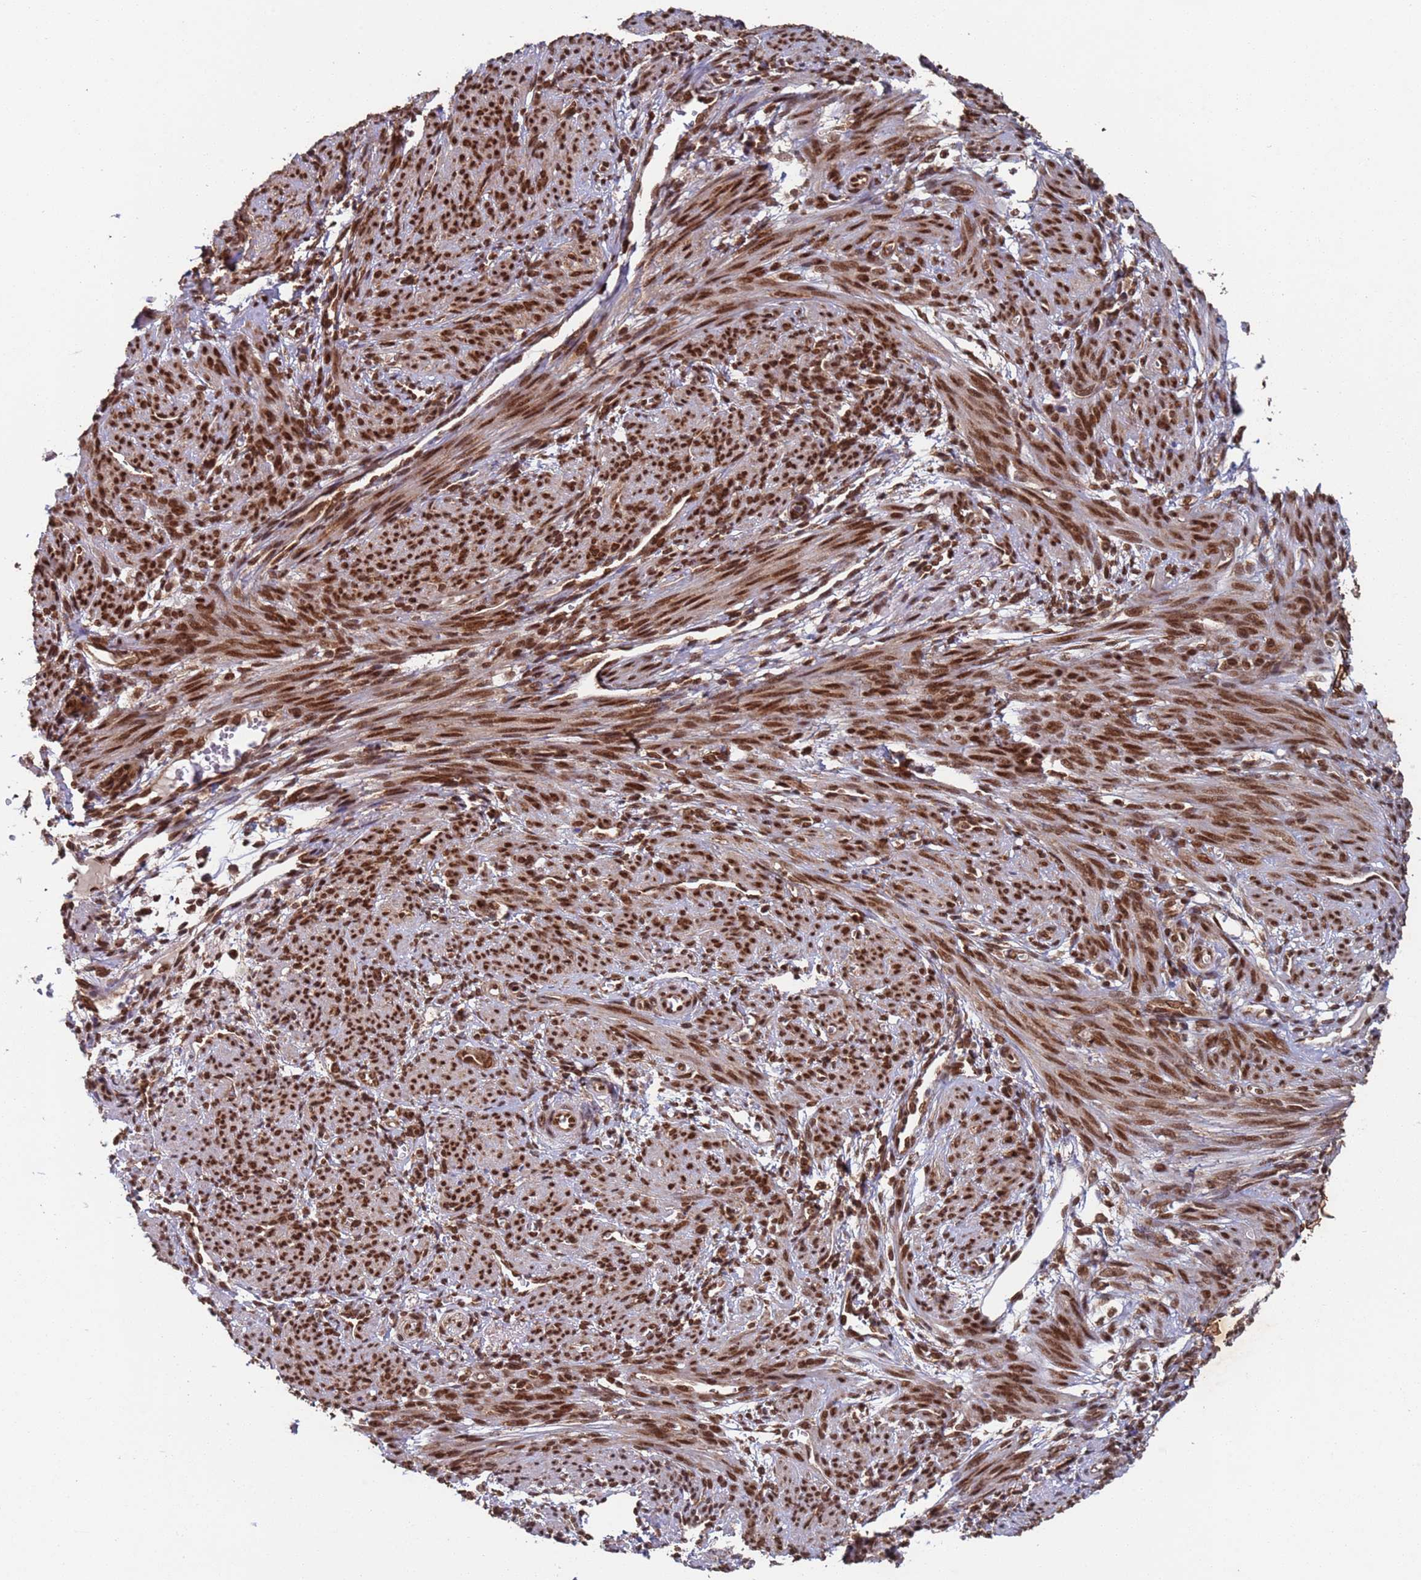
{"staining": {"intensity": "strong", "quantity": "25%-75%", "location": "nuclear"}, "tissue": "smooth muscle", "cell_type": "Smooth muscle cells", "image_type": "normal", "snomed": [{"axis": "morphology", "description": "Normal tissue, NOS"}, {"axis": "topography", "description": "Smooth muscle"}], "caption": "The image exhibits immunohistochemical staining of unremarkable smooth muscle. There is strong nuclear expression is seen in approximately 25%-75% of smooth muscle cells.", "gene": "FUBP3", "patient": {"sex": "female", "age": 39}}